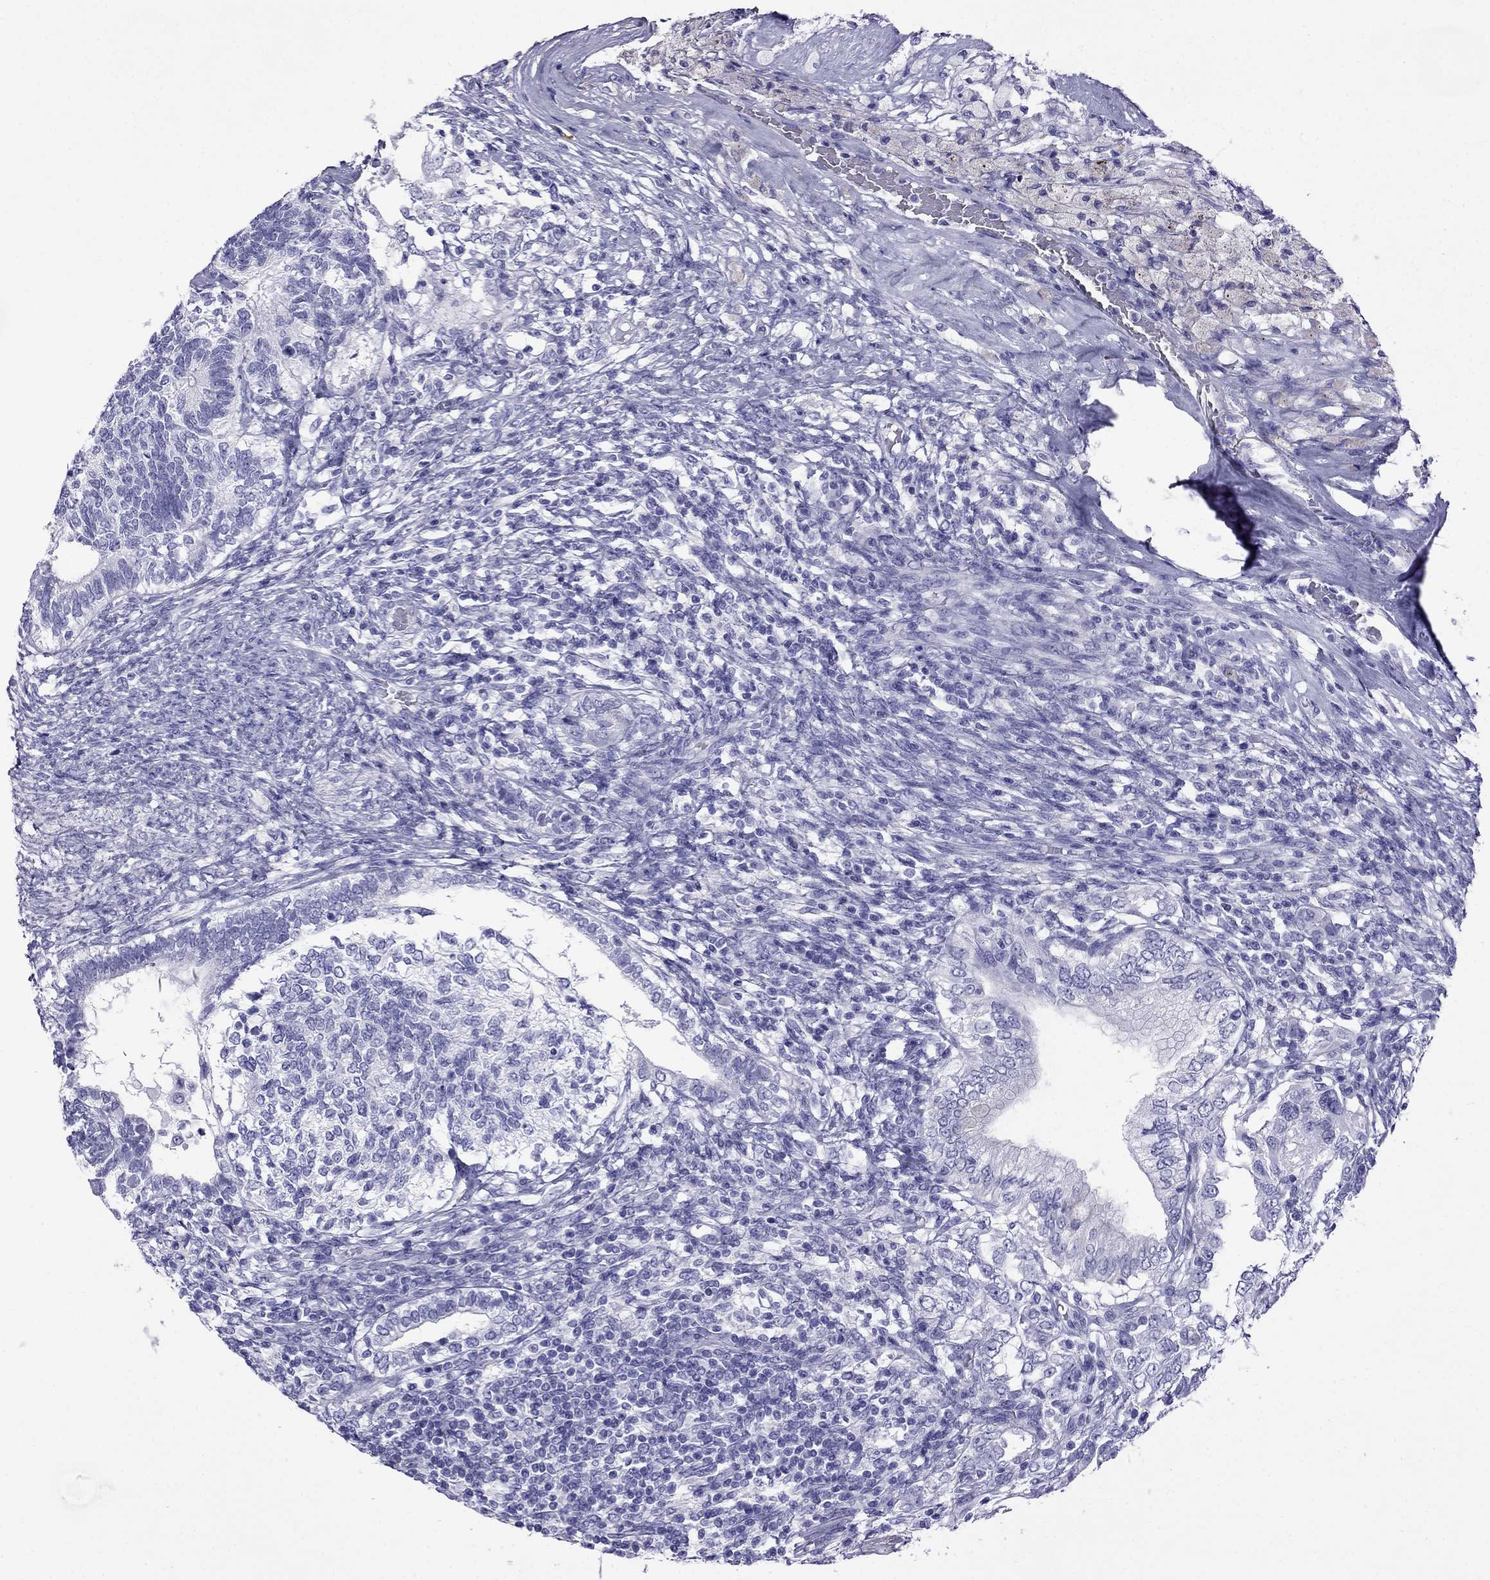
{"staining": {"intensity": "negative", "quantity": "none", "location": "none"}, "tissue": "testis cancer", "cell_type": "Tumor cells", "image_type": "cancer", "snomed": [{"axis": "morphology", "description": "Seminoma, NOS"}, {"axis": "morphology", "description": "Carcinoma, Embryonal, NOS"}, {"axis": "topography", "description": "Testis"}], "caption": "Immunohistochemistry photomicrograph of neoplastic tissue: testis cancer (embryonal carcinoma) stained with DAB (3,3'-diaminobenzidine) demonstrates no significant protein expression in tumor cells.", "gene": "ARR3", "patient": {"sex": "male", "age": 41}}